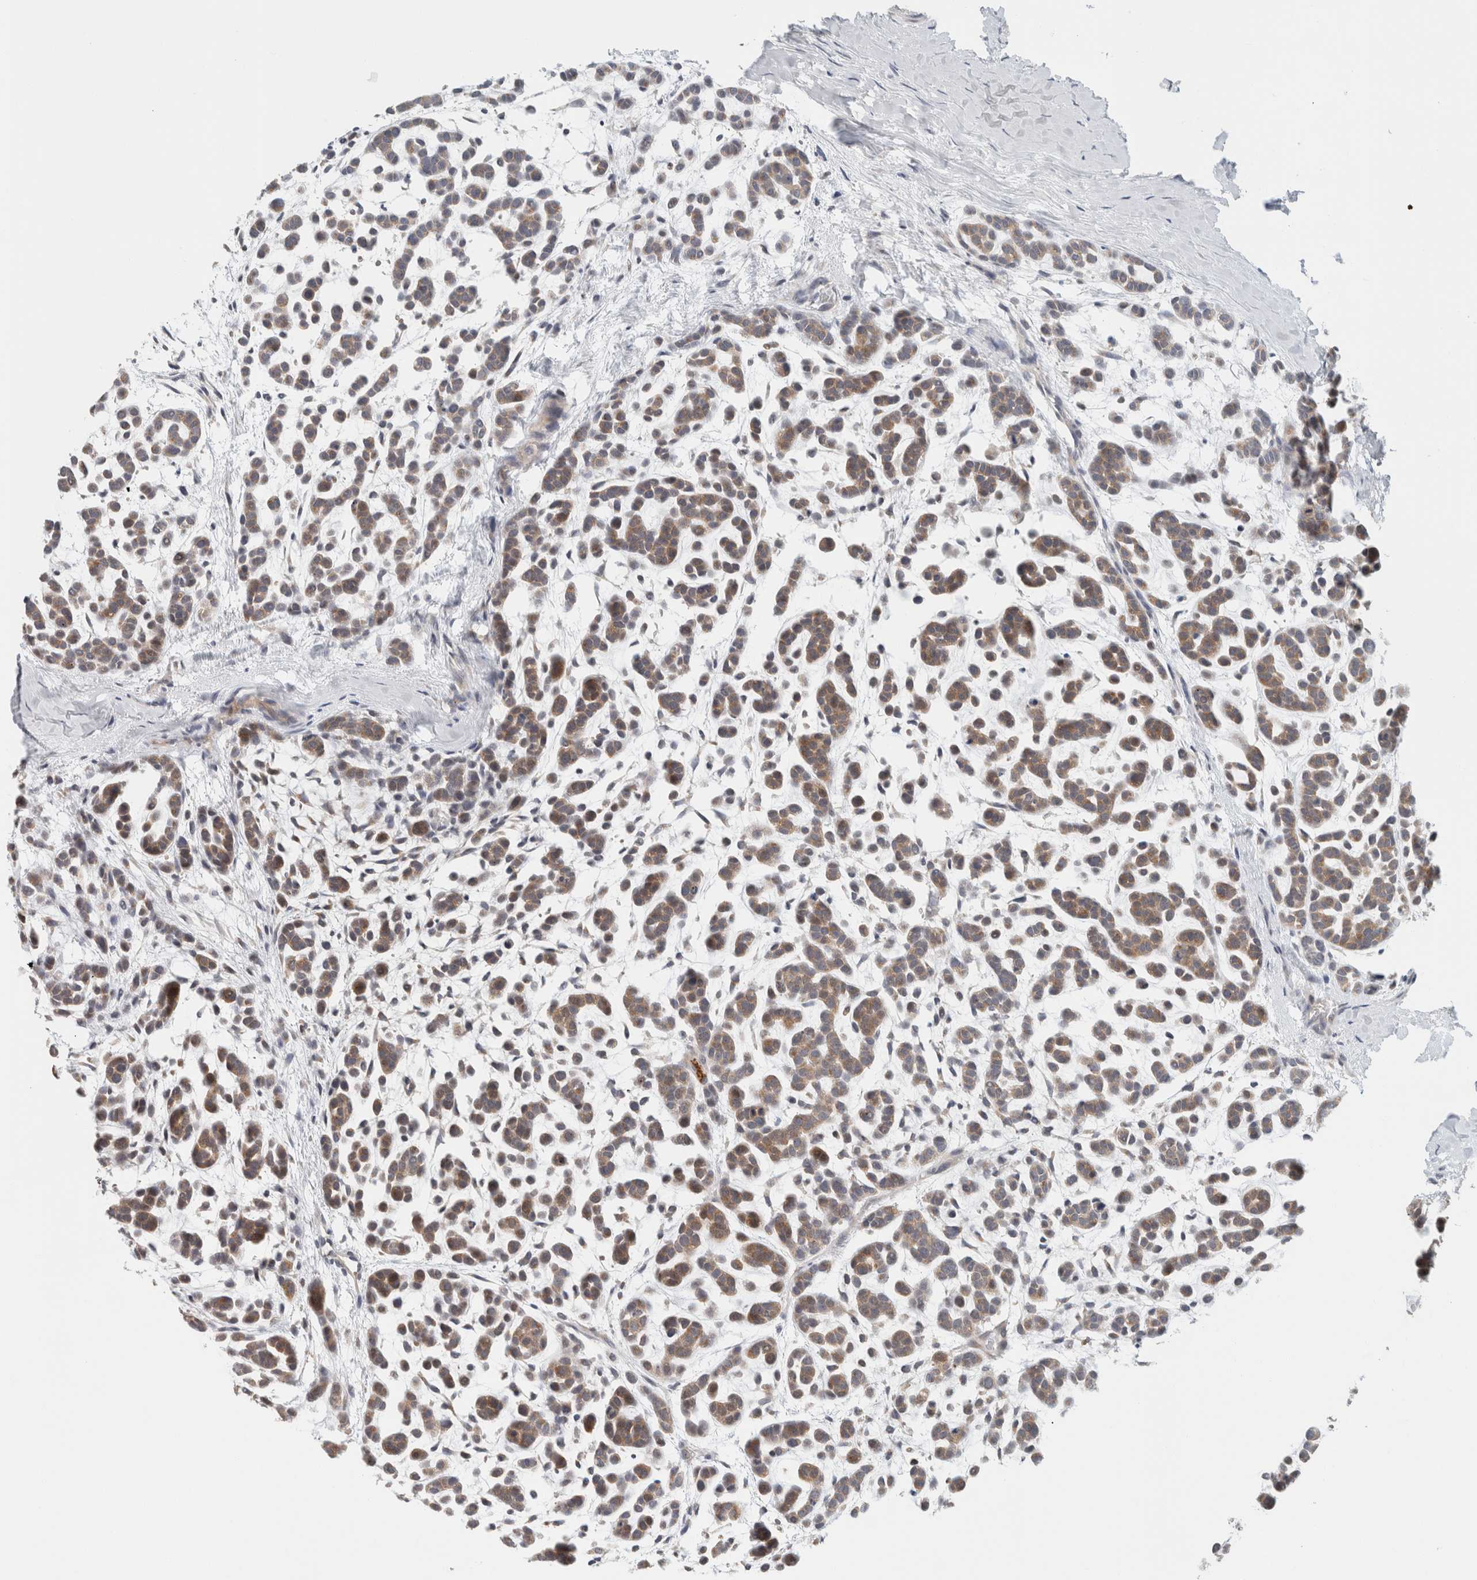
{"staining": {"intensity": "moderate", "quantity": ">75%", "location": "cytoplasmic/membranous"}, "tissue": "head and neck cancer", "cell_type": "Tumor cells", "image_type": "cancer", "snomed": [{"axis": "morphology", "description": "Adenocarcinoma, NOS"}, {"axis": "morphology", "description": "Adenoma, NOS"}, {"axis": "topography", "description": "Head-Neck"}], "caption": "Head and neck cancer (adenocarcinoma) tissue shows moderate cytoplasmic/membranous staining in approximately >75% of tumor cells, visualized by immunohistochemistry. (DAB IHC with brightfield microscopy, high magnification).", "gene": "CRAT", "patient": {"sex": "female", "age": 55}}